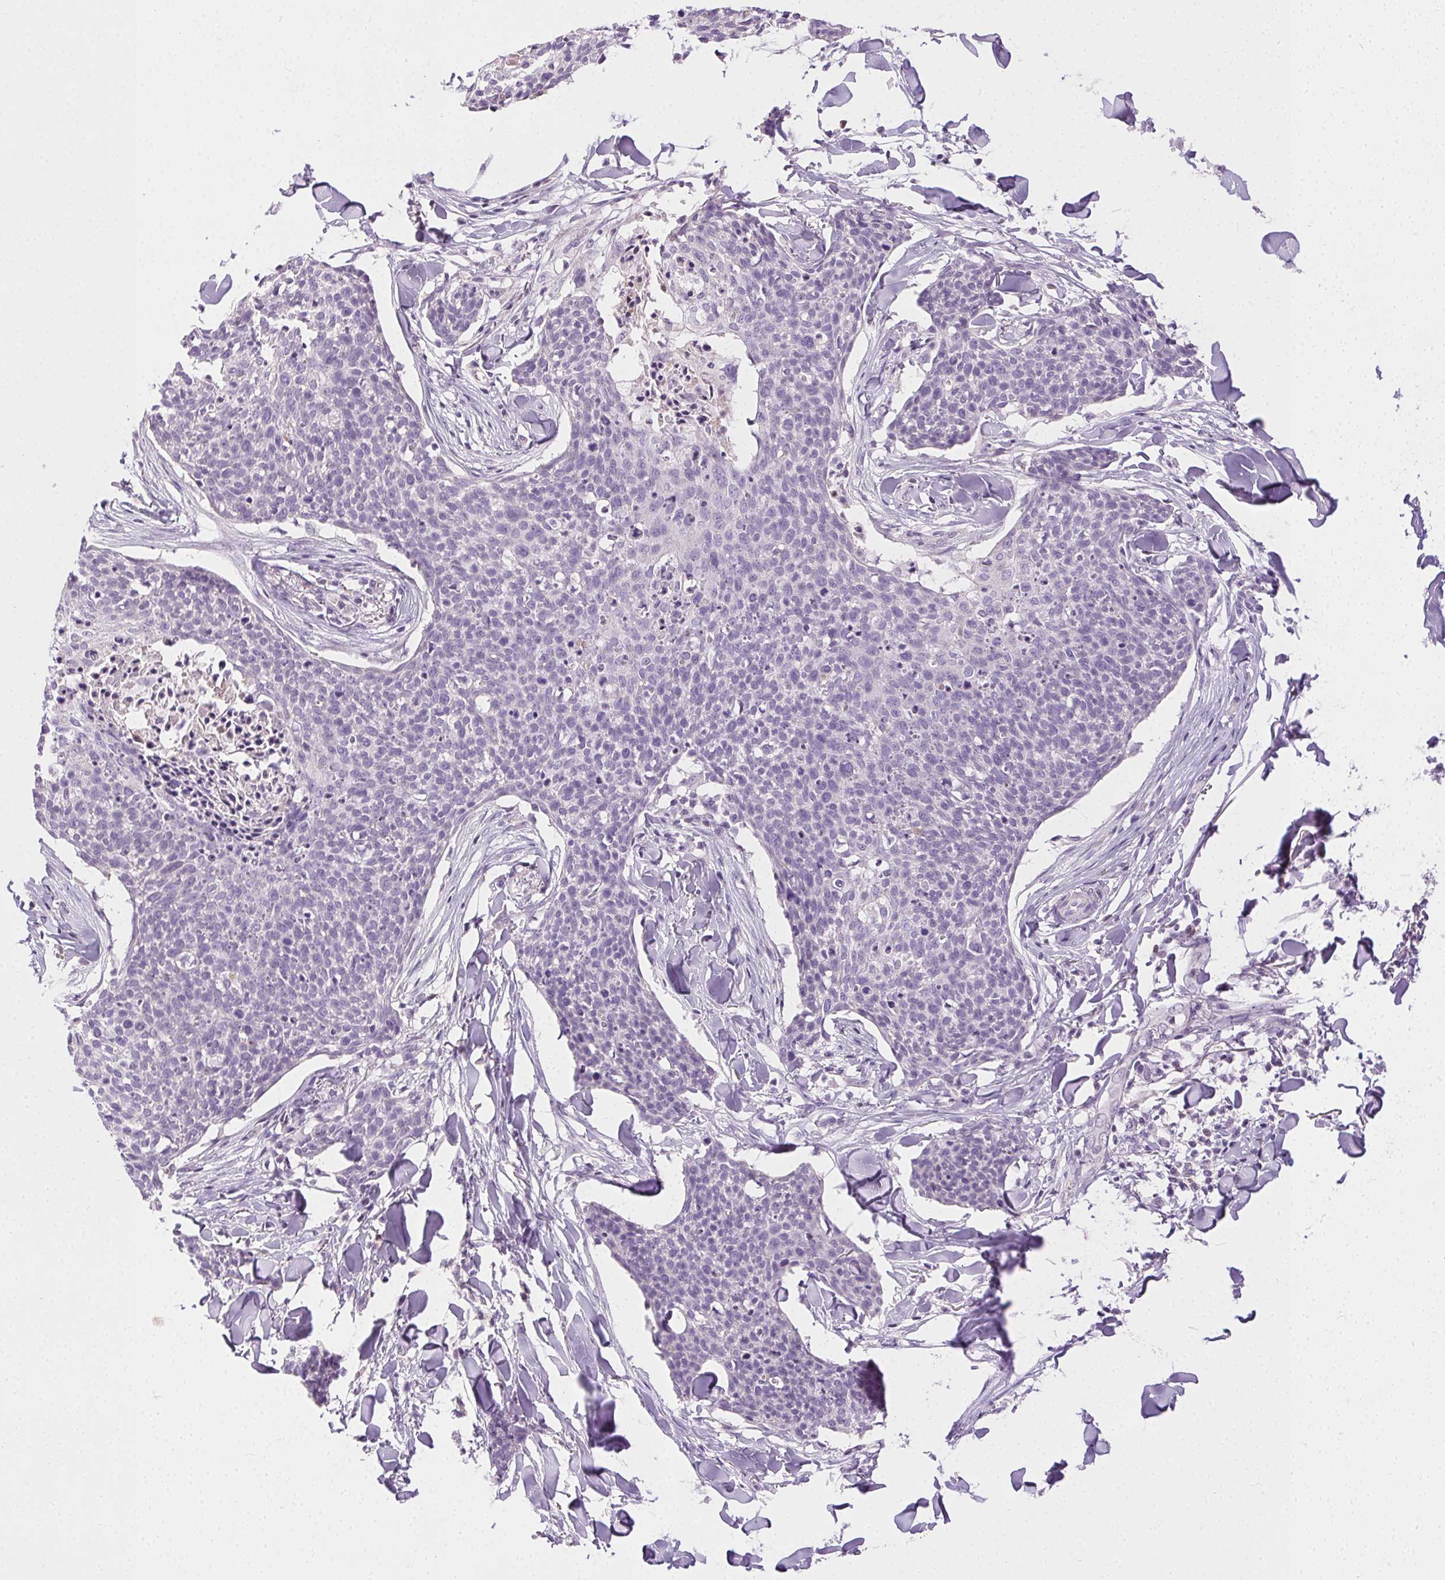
{"staining": {"intensity": "negative", "quantity": "none", "location": "none"}, "tissue": "skin cancer", "cell_type": "Tumor cells", "image_type": "cancer", "snomed": [{"axis": "morphology", "description": "Squamous cell carcinoma, NOS"}, {"axis": "topography", "description": "Skin"}, {"axis": "topography", "description": "Vulva"}], "caption": "DAB immunohistochemical staining of human skin squamous cell carcinoma shows no significant staining in tumor cells. (Brightfield microscopy of DAB (3,3'-diaminobenzidine) IHC at high magnification).", "gene": "SYCE2", "patient": {"sex": "female", "age": 75}}